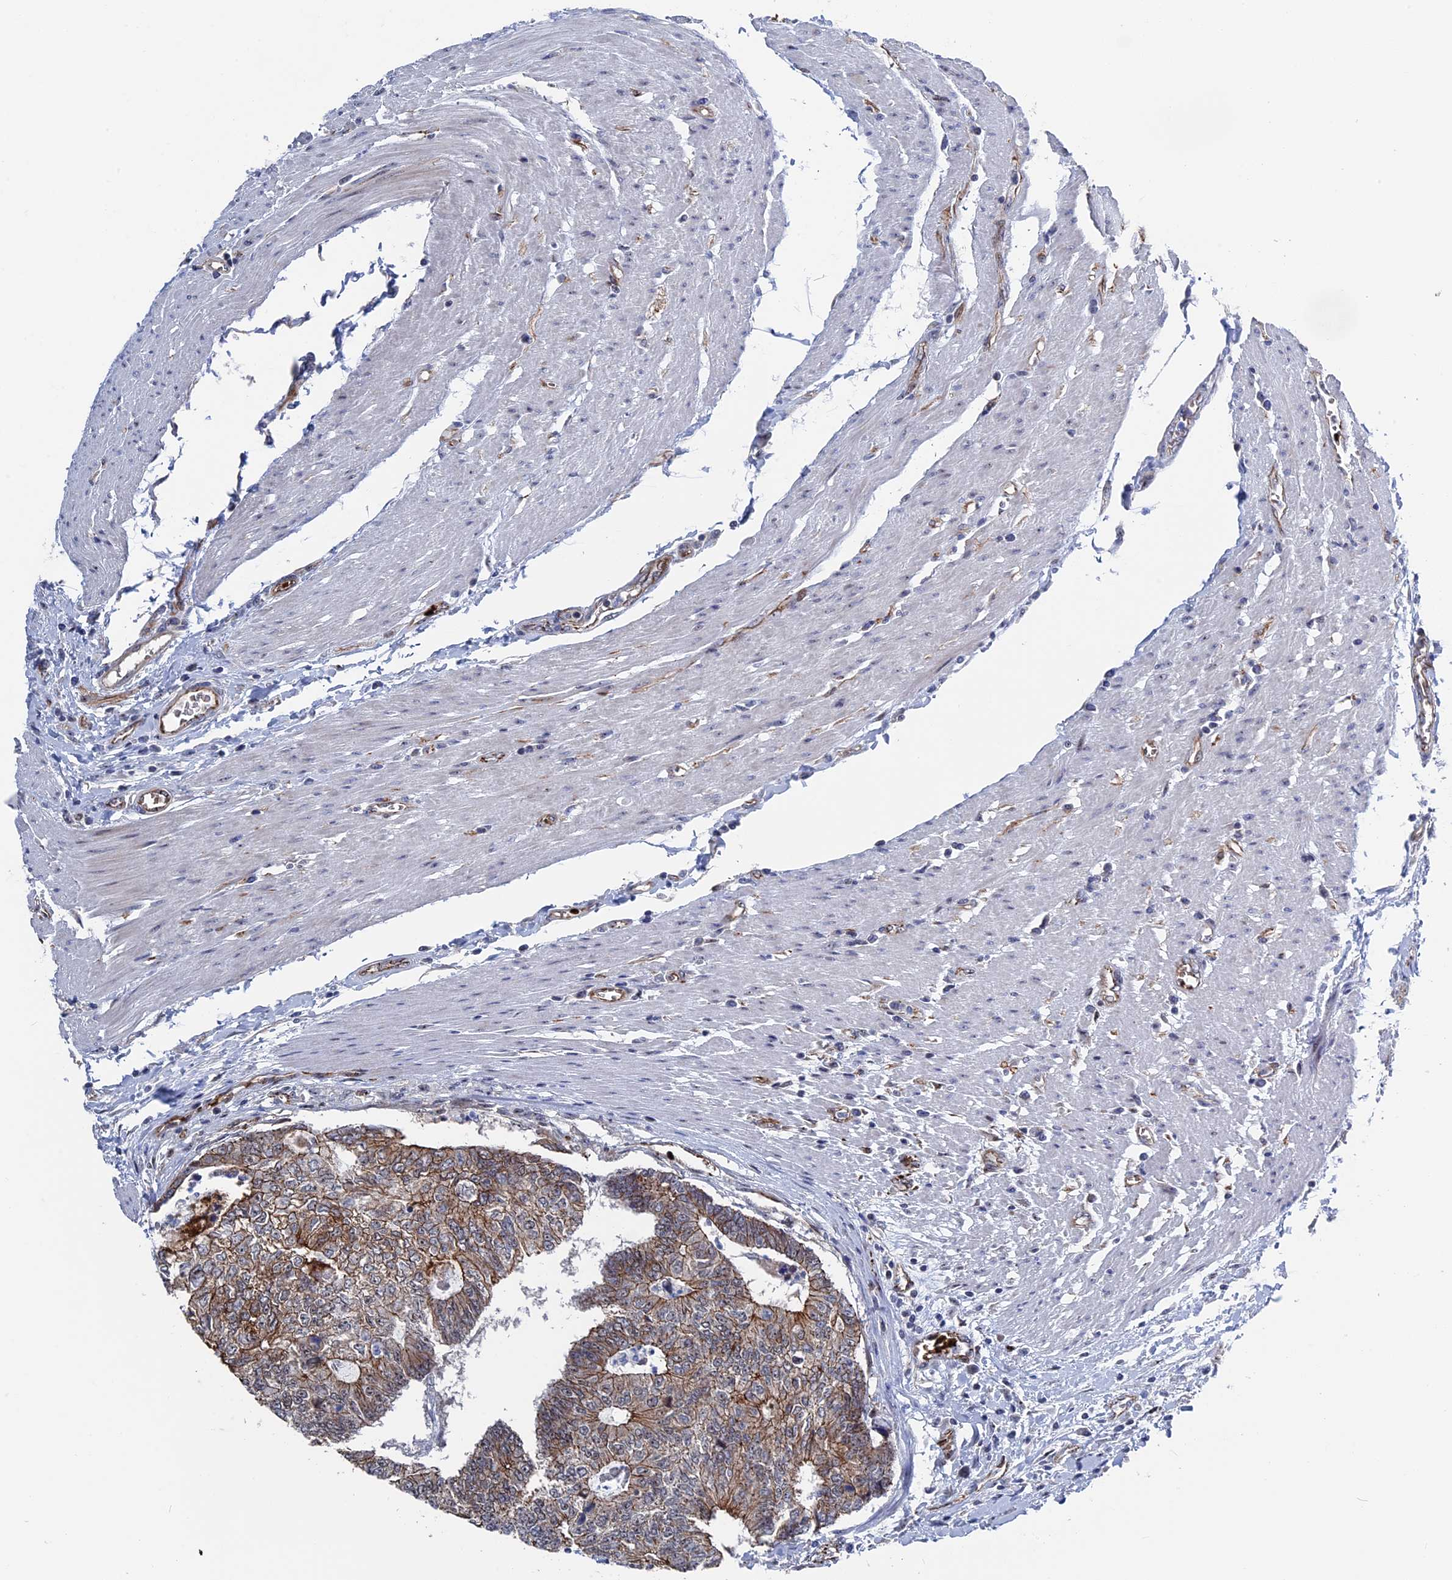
{"staining": {"intensity": "moderate", "quantity": ">75%", "location": "cytoplasmic/membranous"}, "tissue": "colorectal cancer", "cell_type": "Tumor cells", "image_type": "cancer", "snomed": [{"axis": "morphology", "description": "Adenocarcinoma, NOS"}, {"axis": "topography", "description": "Colon"}], "caption": "Protein expression analysis of human colorectal adenocarcinoma reveals moderate cytoplasmic/membranous staining in approximately >75% of tumor cells.", "gene": "EXOSC9", "patient": {"sex": "female", "age": 67}}